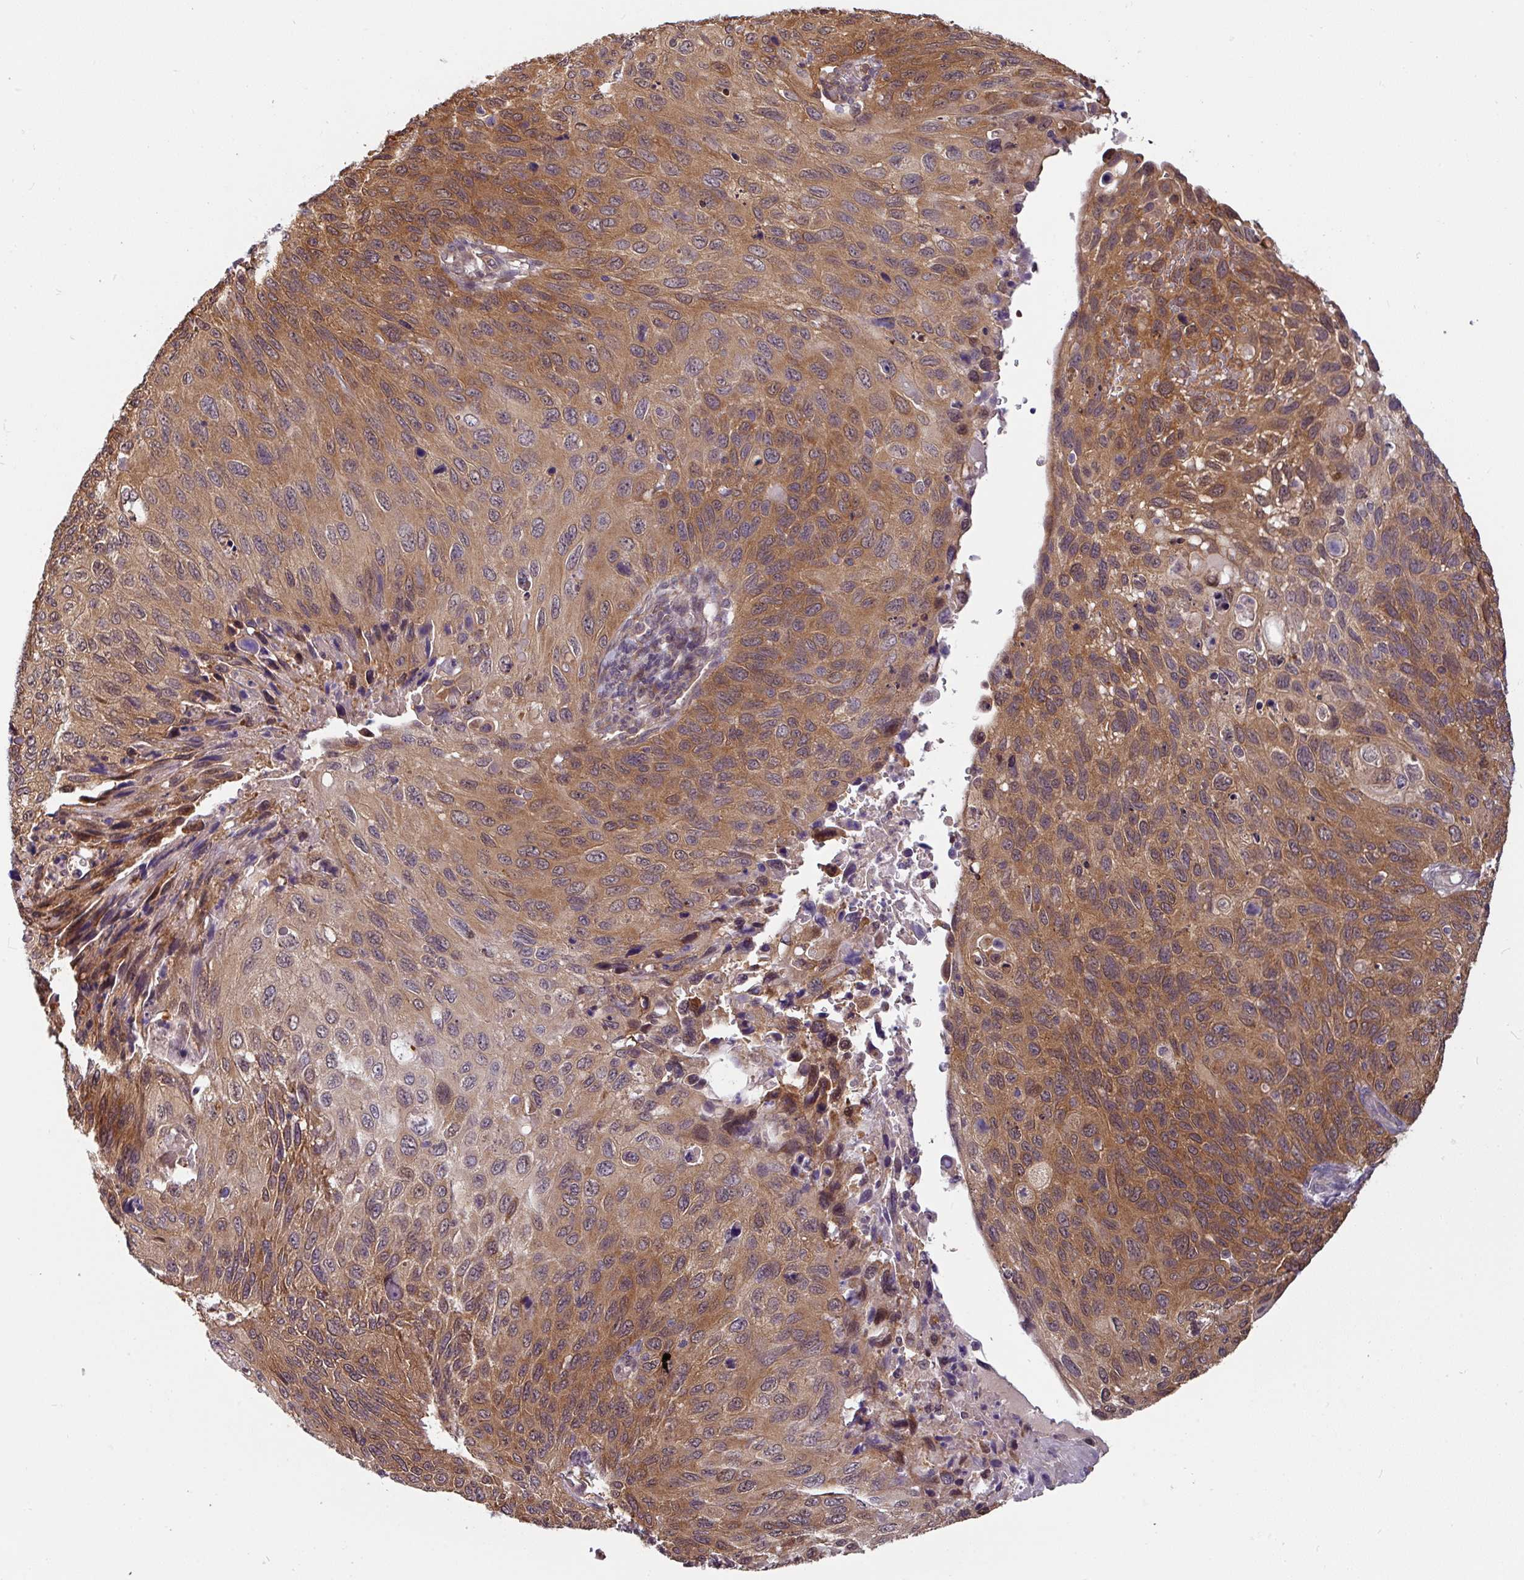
{"staining": {"intensity": "moderate", "quantity": ">75%", "location": "cytoplasmic/membranous"}, "tissue": "cervical cancer", "cell_type": "Tumor cells", "image_type": "cancer", "snomed": [{"axis": "morphology", "description": "Squamous cell carcinoma, NOS"}, {"axis": "topography", "description": "Cervix"}], "caption": "Immunohistochemistry of cervical squamous cell carcinoma shows medium levels of moderate cytoplasmic/membranous positivity in approximately >75% of tumor cells. The staining was performed using DAB to visualize the protein expression in brown, while the nuclei were stained in blue with hematoxylin (Magnification: 20x).", "gene": "SHB", "patient": {"sex": "female", "age": 70}}